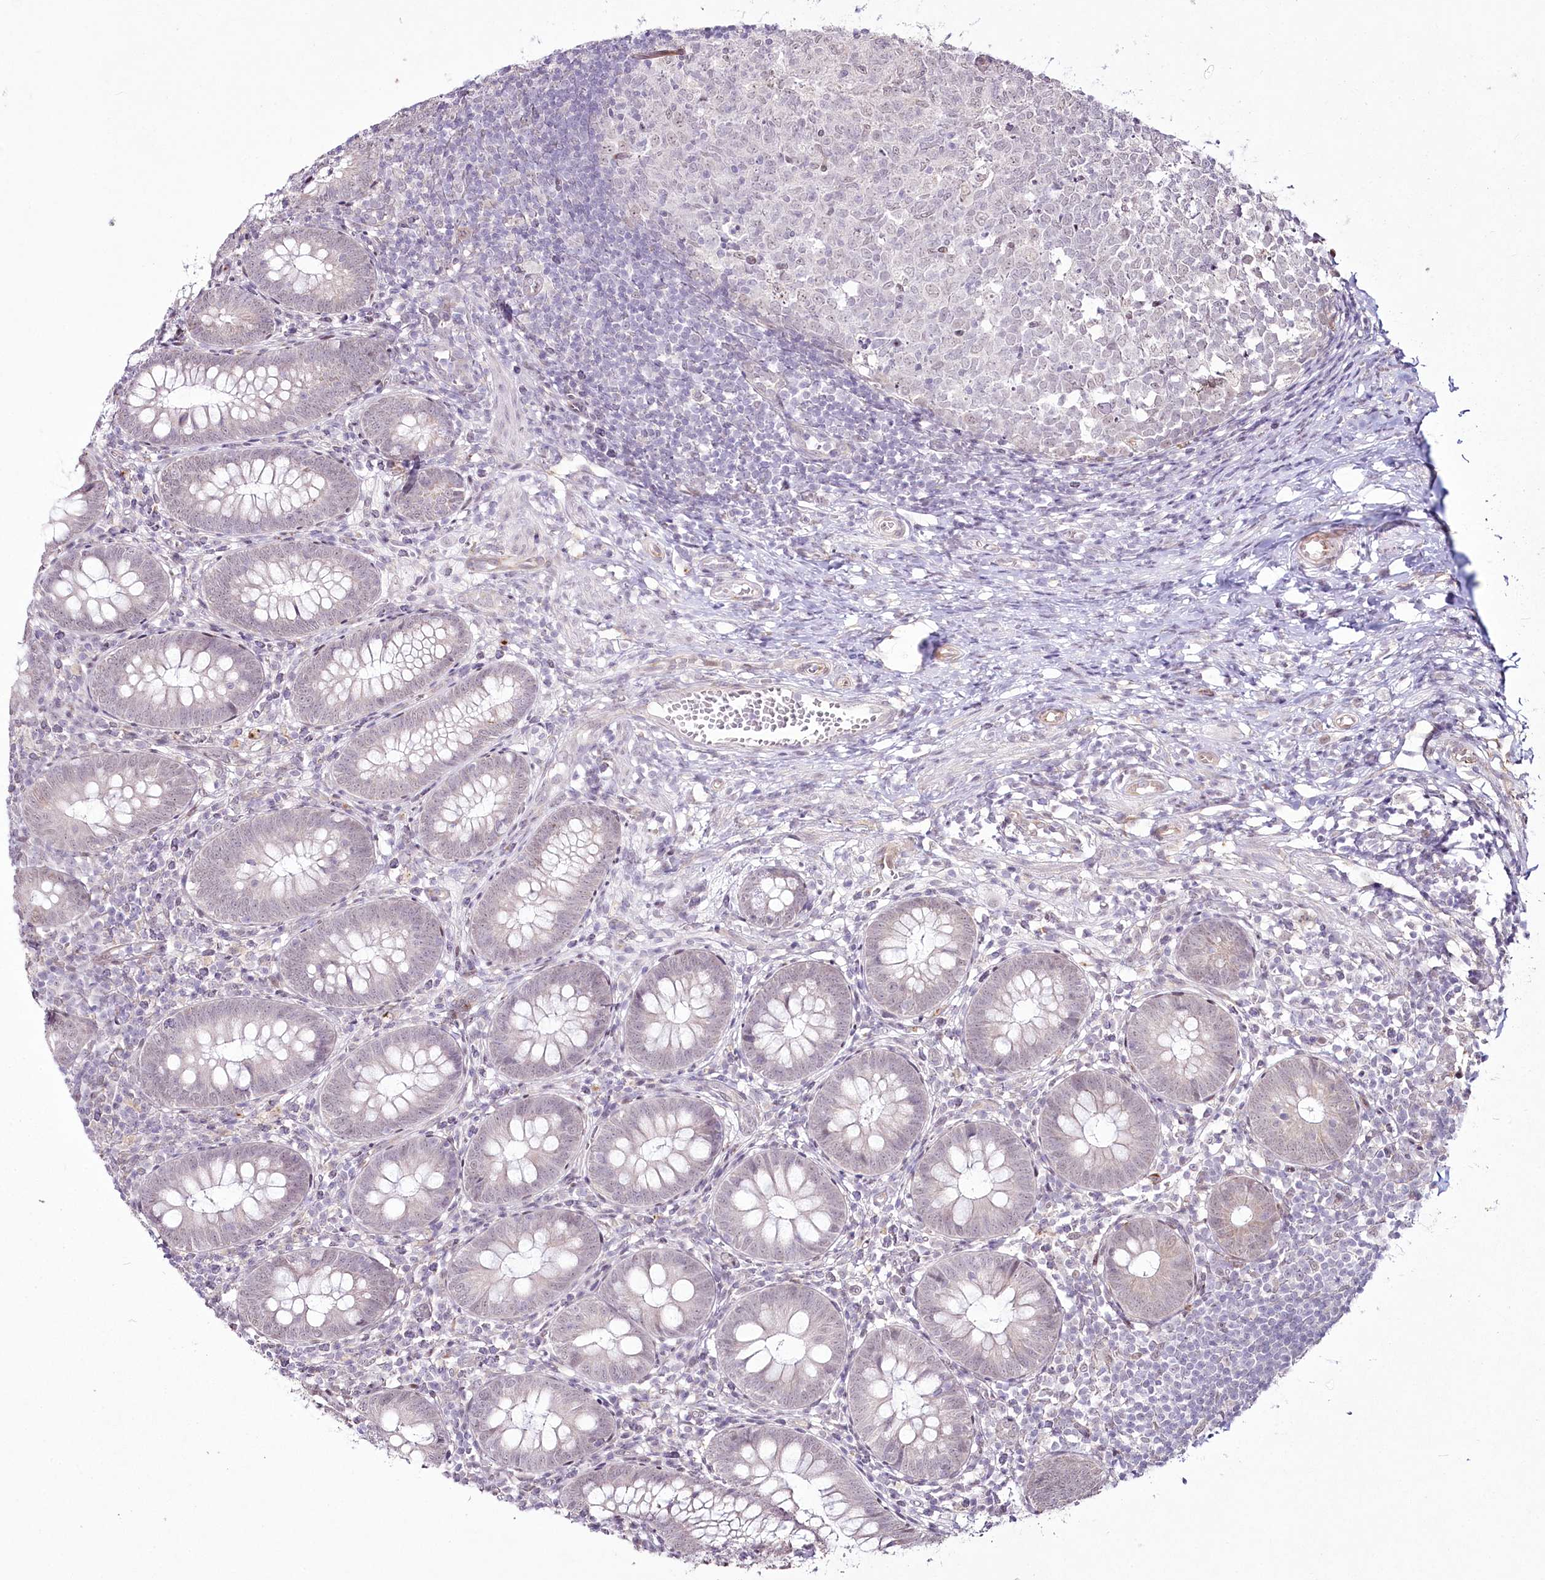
{"staining": {"intensity": "negative", "quantity": "none", "location": "none"}, "tissue": "appendix", "cell_type": "Glandular cells", "image_type": "normal", "snomed": [{"axis": "morphology", "description": "Normal tissue, NOS"}, {"axis": "topography", "description": "Appendix"}], "caption": "Immunohistochemistry micrograph of normal appendix stained for a protein (brown), which shows no expression in glandular cells. (IHC, brightfield microscopy, high magnification).", "gene": "YBX3", "patient": {"sex": "male", "age": 14}}